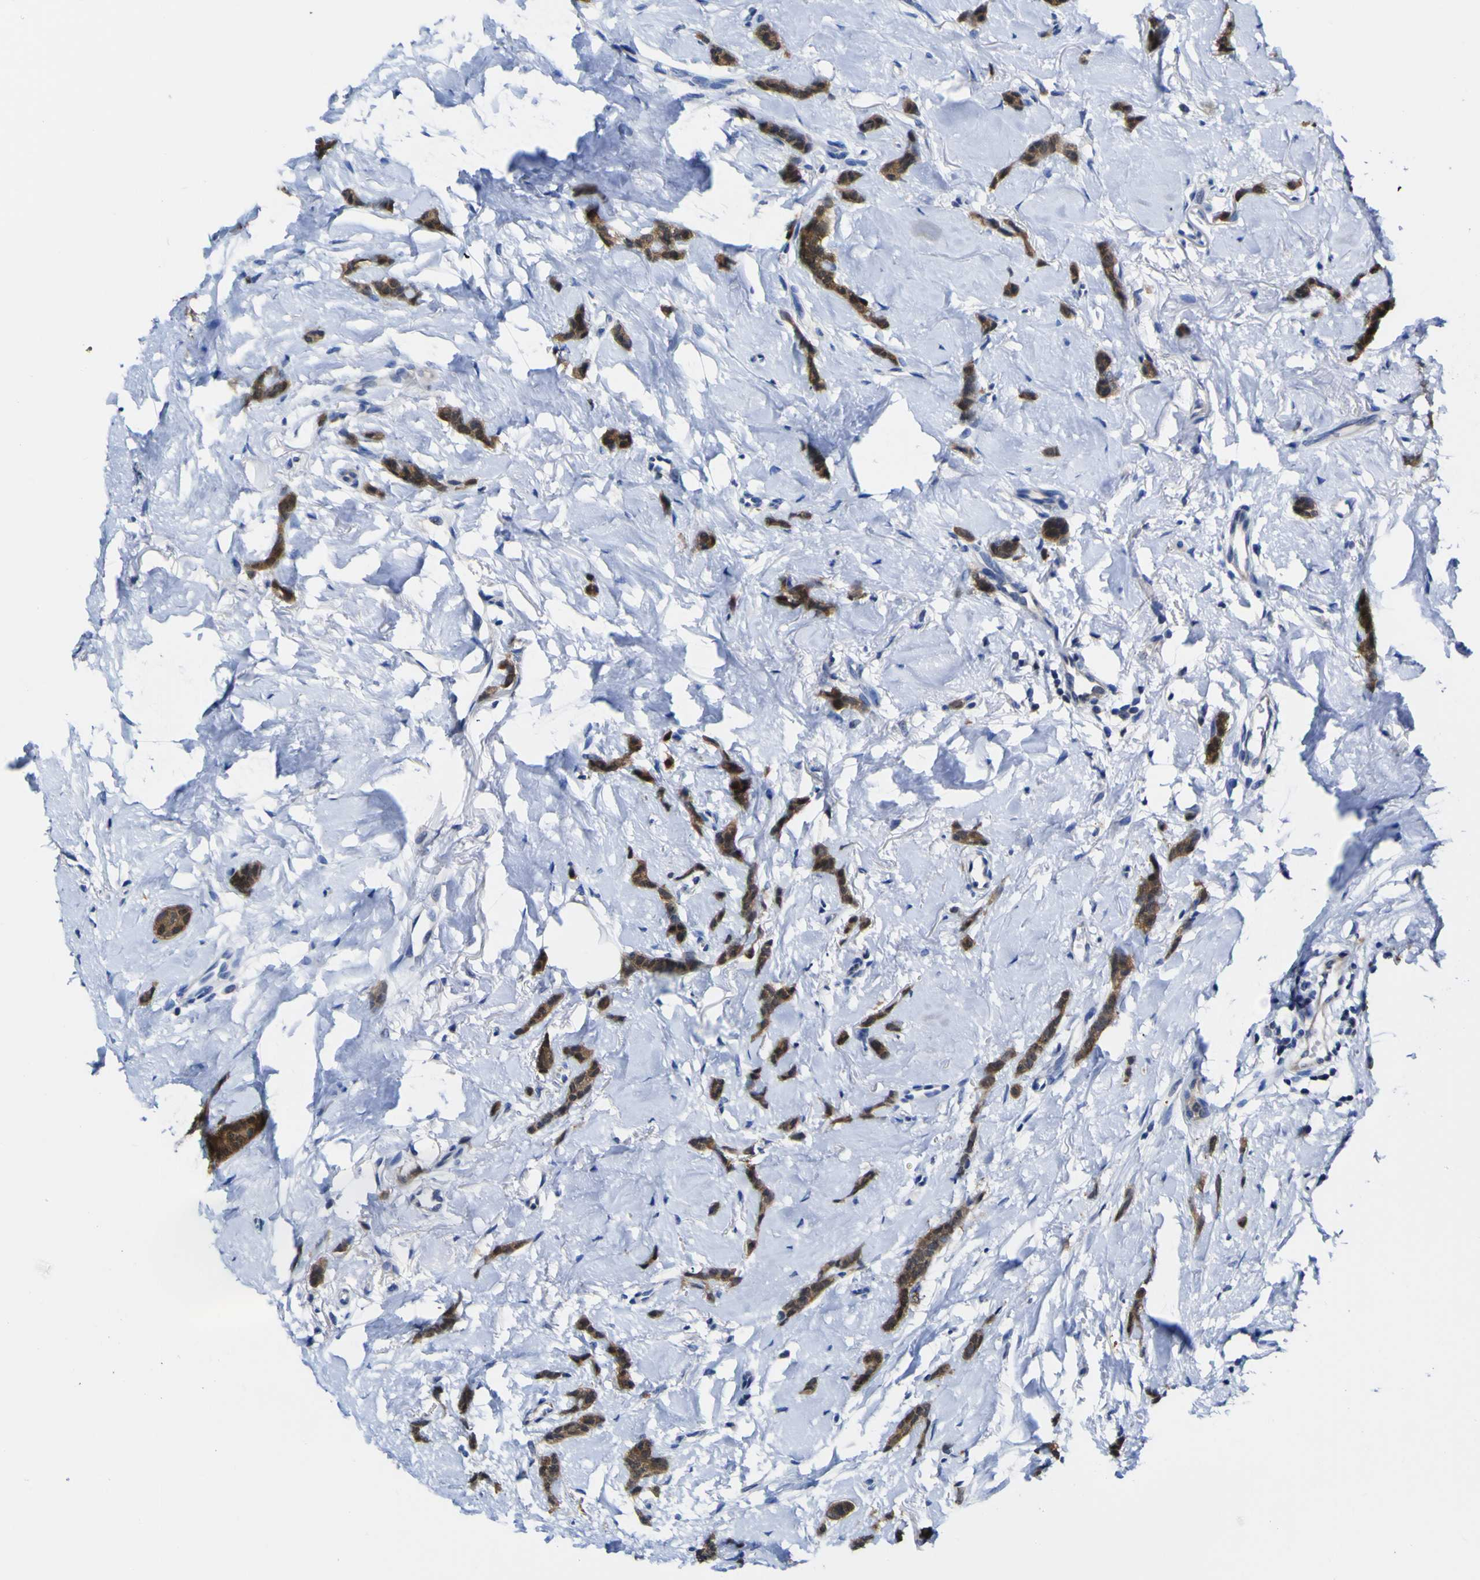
{"staining": {"intensity": "strong", "quantity": ">75%", "location": "cytoplasmic/membranous"}, "tissue": "breast cancer", "cell_type": "Tumor cells", "image_type": "cancer", "snomed": [{"axis": "morphology", "description": "Lobular carcinoma"}, {"axis": "topography", "description": "Skin"}, {"axis": "topography", "description": "Breast"}], "caption": "DAB (3,3'-diaminobenzidine) immunohistochemical staining of lobular carcinoma (breast) exhibits strong cytoplasmic/membranous protein positivity in about >75% of tumor cells. (Stains: DAB (3,3'-diaminobenzidine) in brown, nuclei in blue, Microscopy: brightfield microscopy at high magnification).", "gene": "CASP6", "patient": {"sex": "female", "age": 46}}